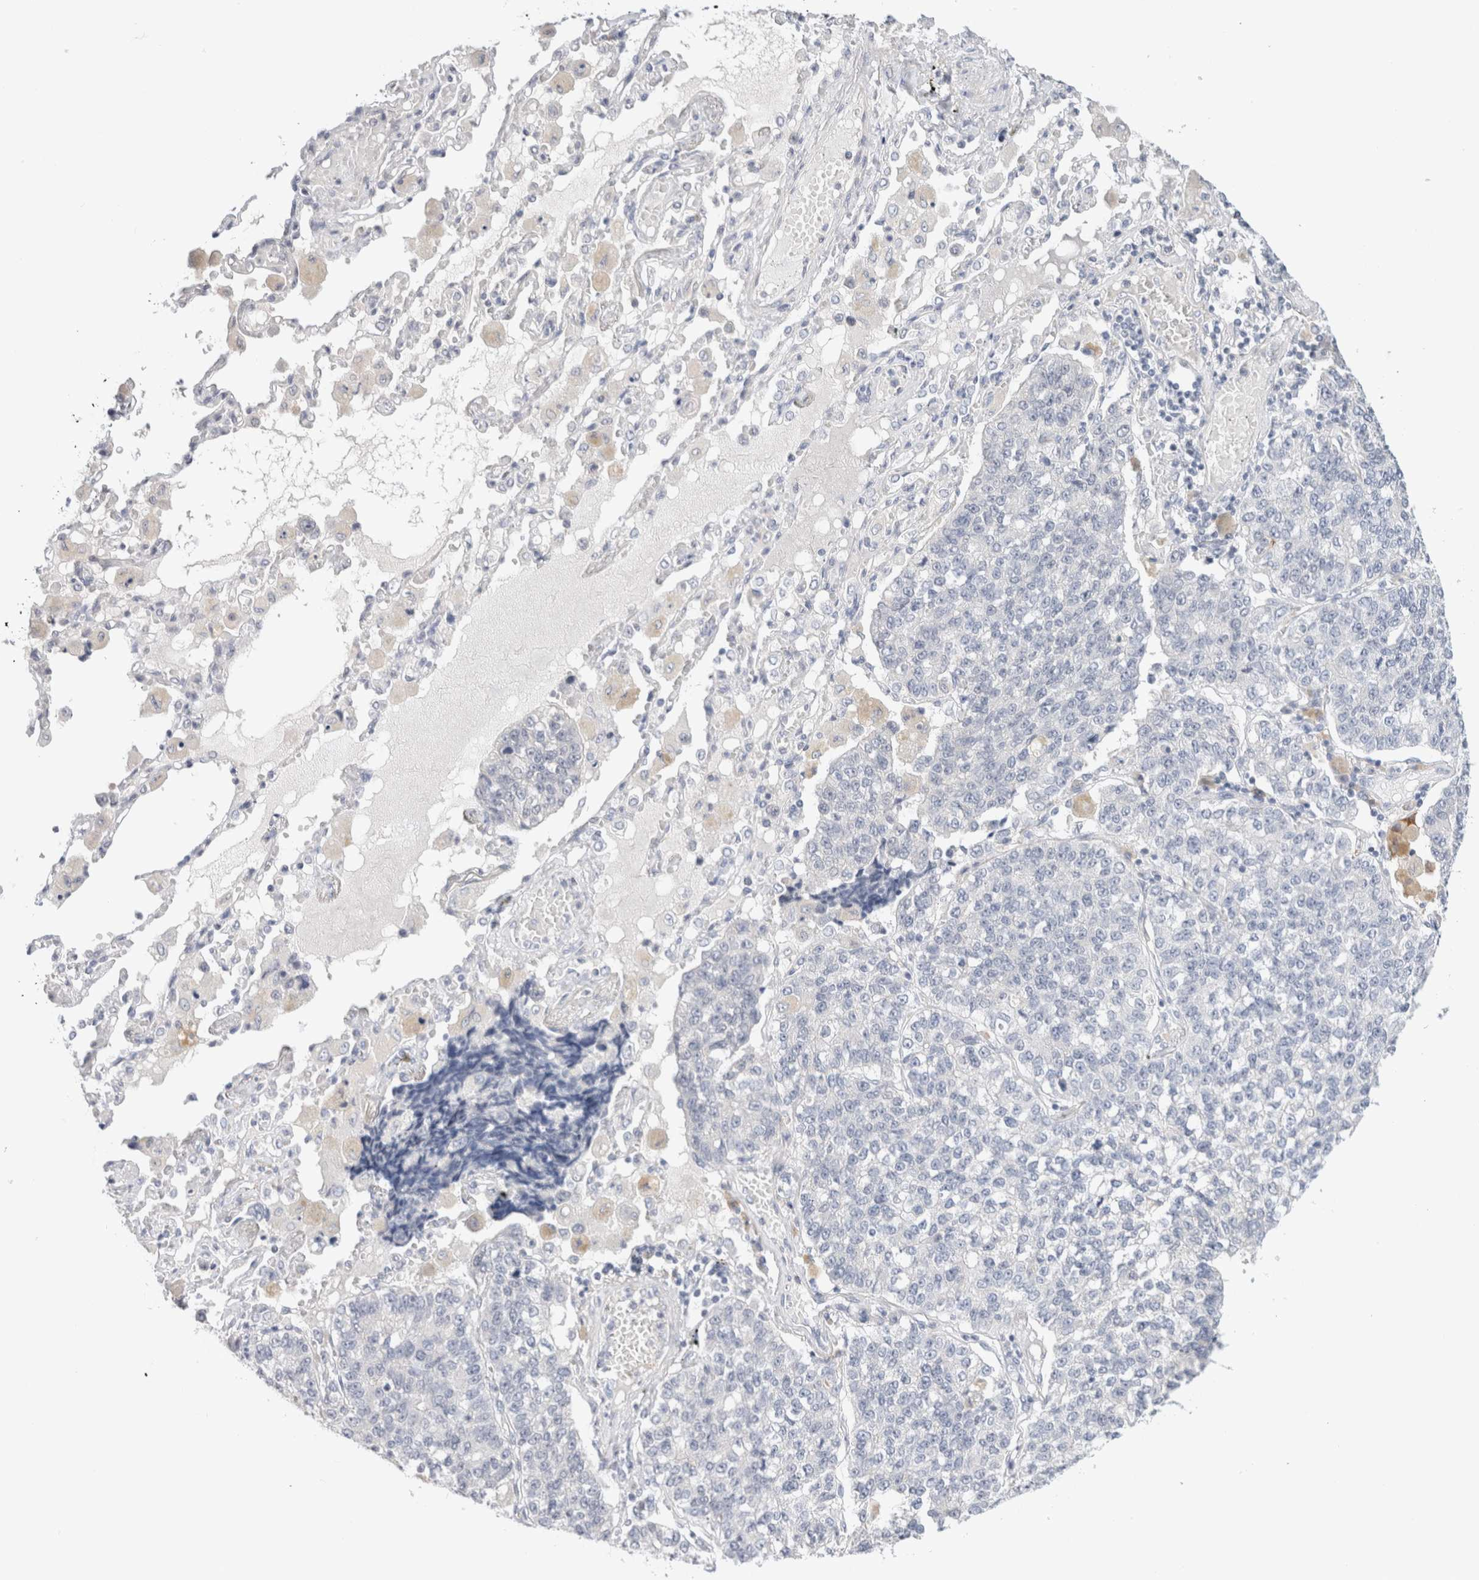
{"staining": {"intensity": "negative", "quantity": "none", "location": "none"}, "tissue": "lung cancer", "cell_type": "Tumor cells", "image_type": "cancer", "snomed": [{"axis": "morphology", "description": "Adenocarcinoma, NOS"}, {"axis": "topography", "description": "Lung"}], "caption": "Human adenocarcinoma (lung) stained for a protein using IHC shows no expression in tumor cells.", "gene": "SPRTN", "patient": {"sex": "male", "age": 49}}